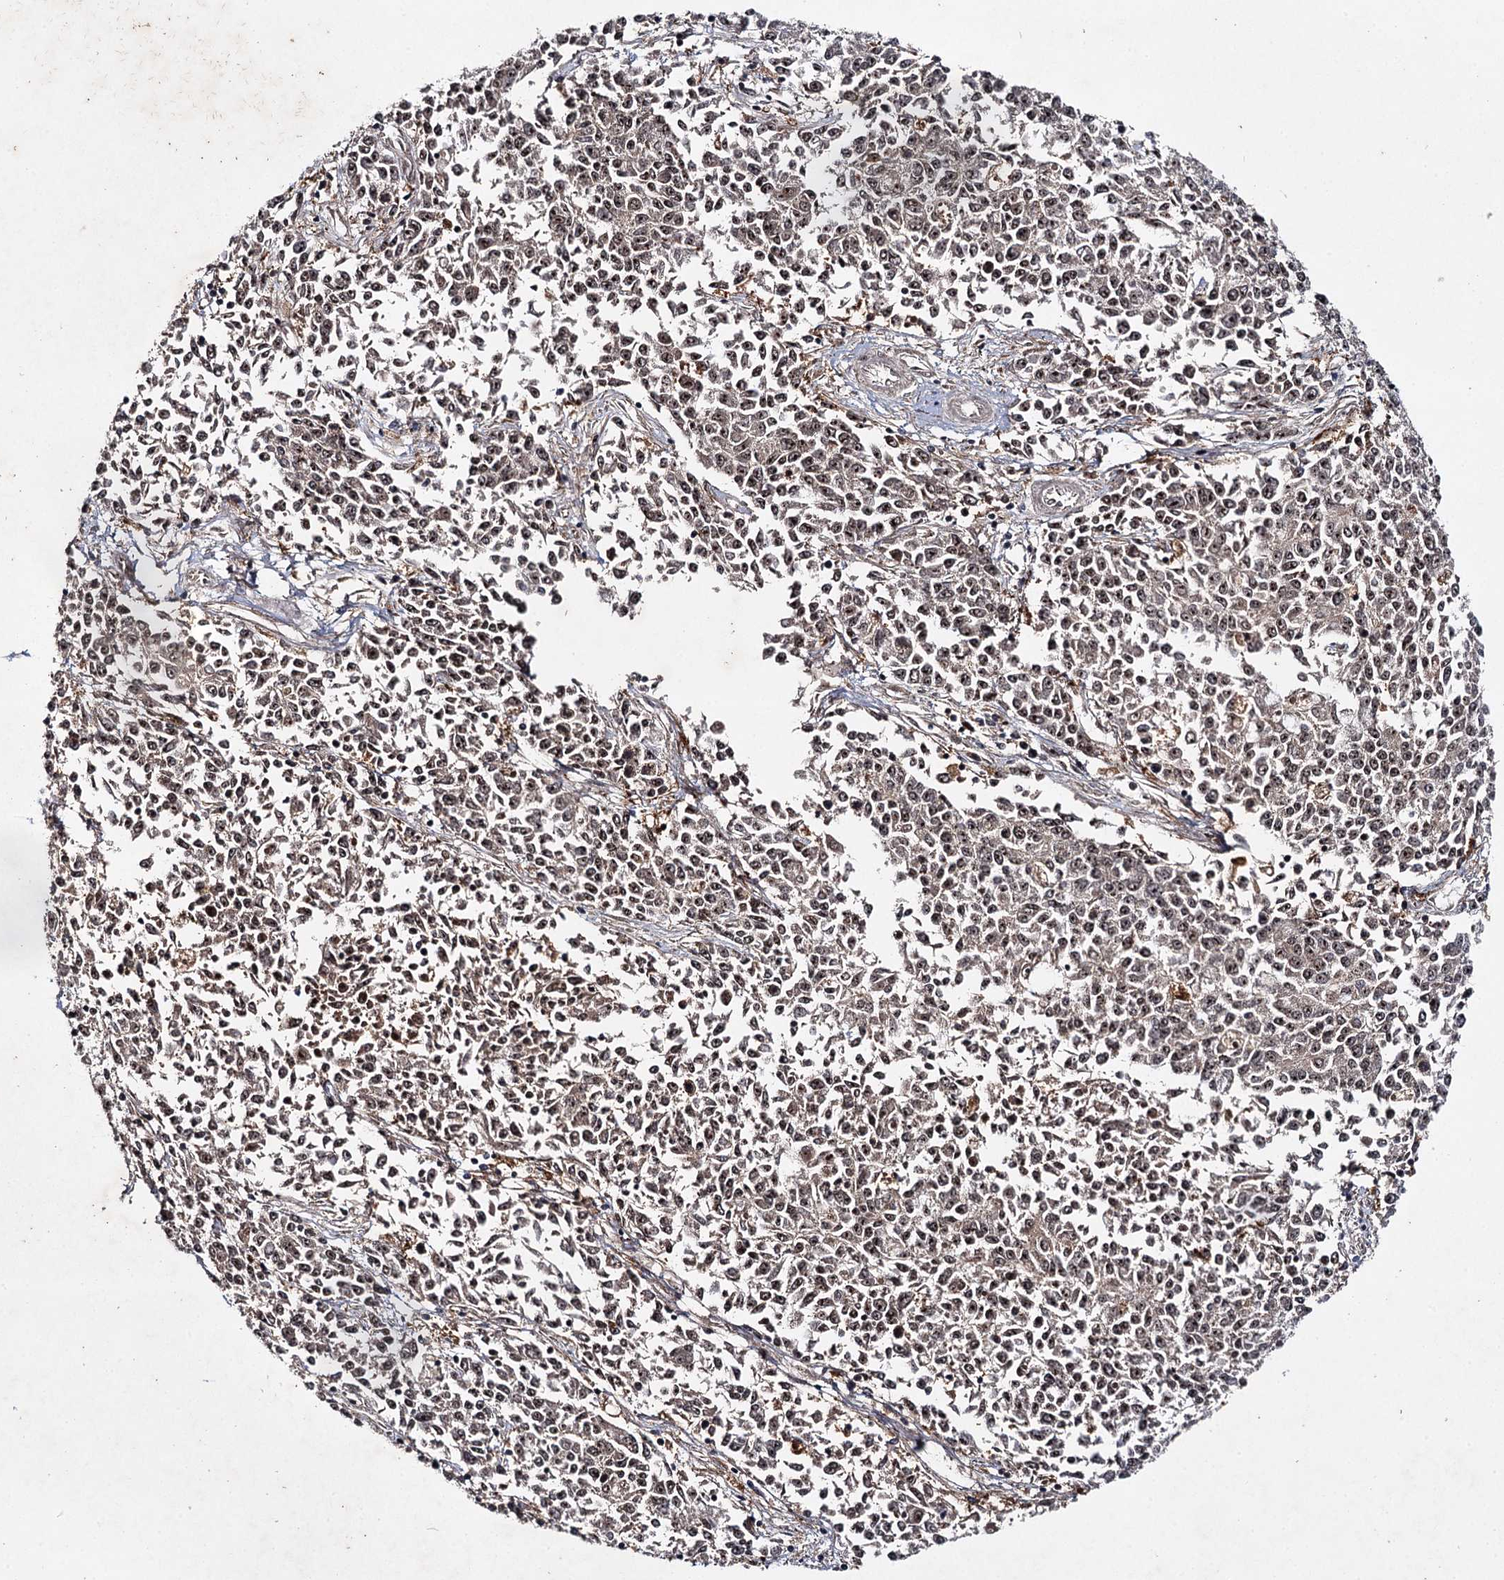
{"staining": {"intensity": "moderate", "quantity": "25%-75%", "location": "nuclear"}, "tissue": "endometrial cancer", "cell_type": "Tumor cells", "image_type": "cancer", "snomed": [{"axis": "morphology", "description": "Adenocarcinoma, NOS"}, {"axis": "topography", "description": "Endometrium"}], "caption": "Endometrial cancer (adenocarcinoma) tissue demonstrates moderate nuclear expression in approximately 25%-75% of tumor cells, visualized by immunohistochemistry.", "gene": "BUD13", "patient": {"sex": "female", "age": 50}}